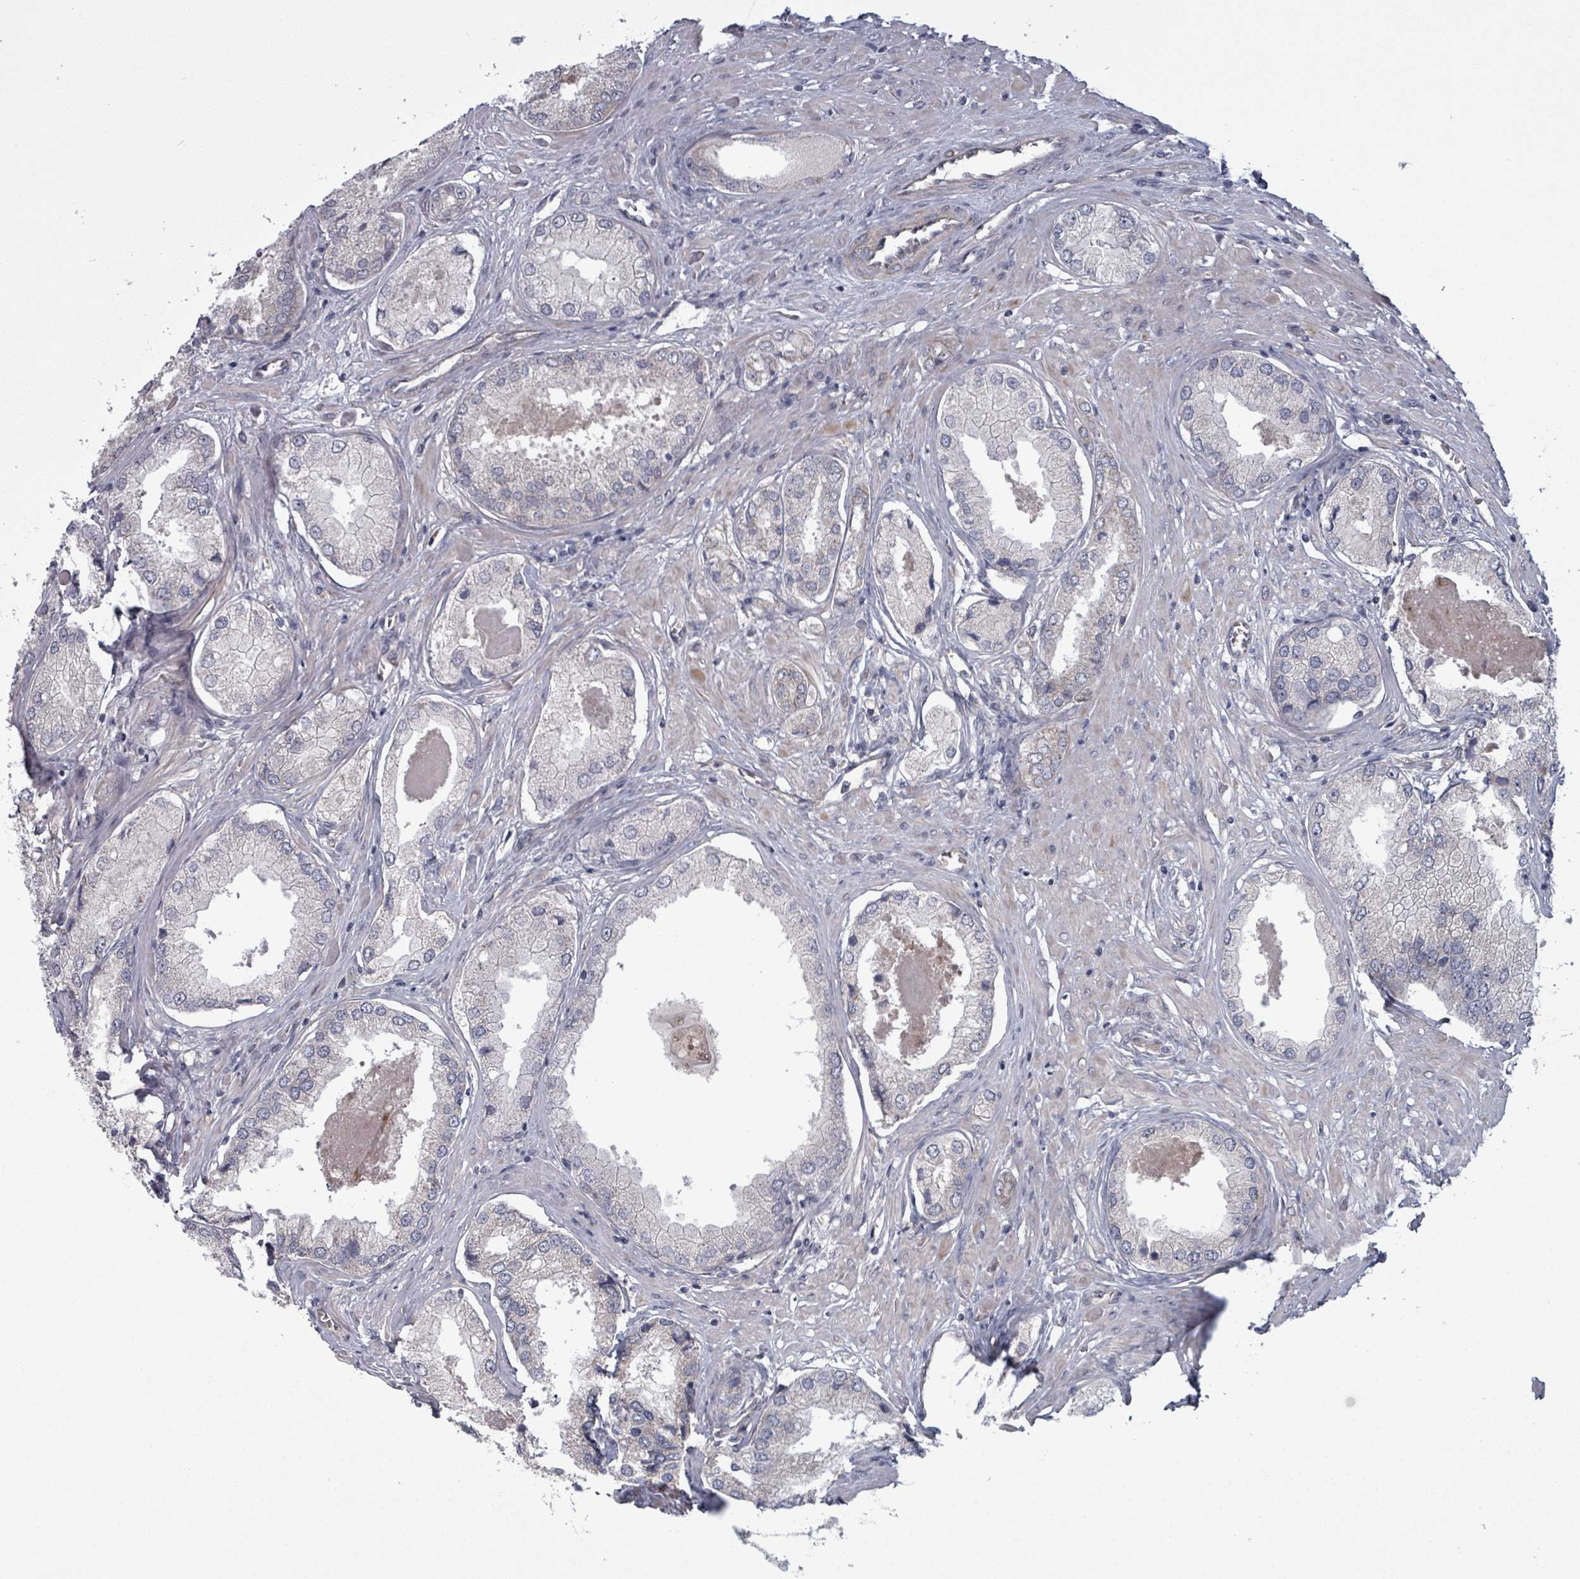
{"staining": {"intensity": "negative", "quantity": "none", "location": "none"}, "tissue": "prostate cancer", "cell_type": "Tumor cells", "image_type": "cancer", "snomed": [{"axis": "morphology", "description": "Adenocarcinoma, Low grade"}, {"axis": "topography", "description": "Prostate"}], "caption": "This photomicrograph is of adenocarcinoma (low-grade) (prostate) stained with IHC to label a protein in brown with the nuclei are counter-stained blue. There is no expression in tumor cells.", "gene": "FKBP1A", "patient": {"sex": "male", "age": 68}}